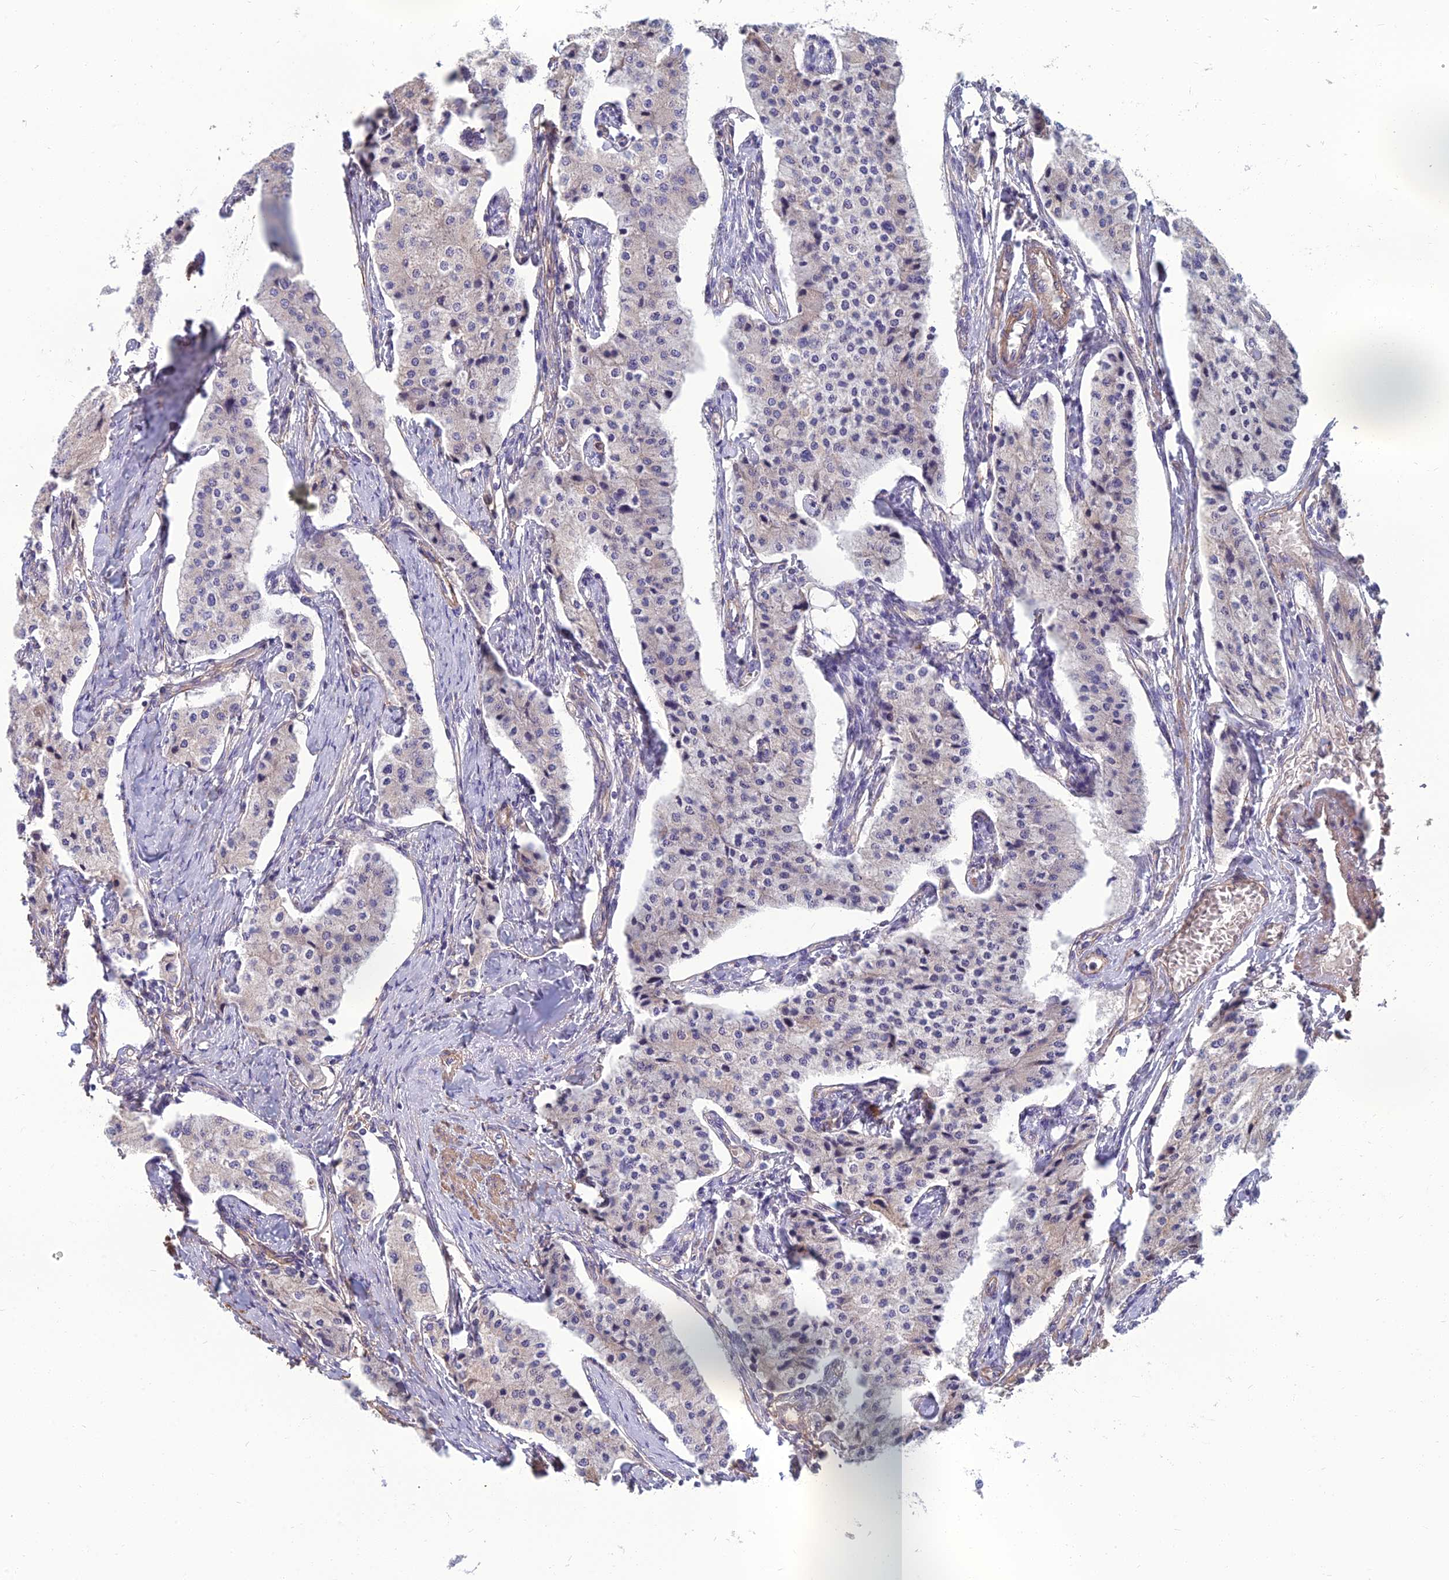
{"staining": {"intensity": "negative", "quantity": "none", "location": "none"}, "tissue": "carcinoid", "cell_type": "Tumor cells", "image_type": "cancer", "snomed": [{"axis": "morphology", "description": "Carcinoid, malignant, NOS"}, {"axis": "topography", "description": "Colon"}], "caption": "DAB immunohistochemical staining of human malignant carcinoid demonstrates no significant positivity in tumor cells.", "gene": "WDR24", "patient": {"sex": "female", "age": 52}}